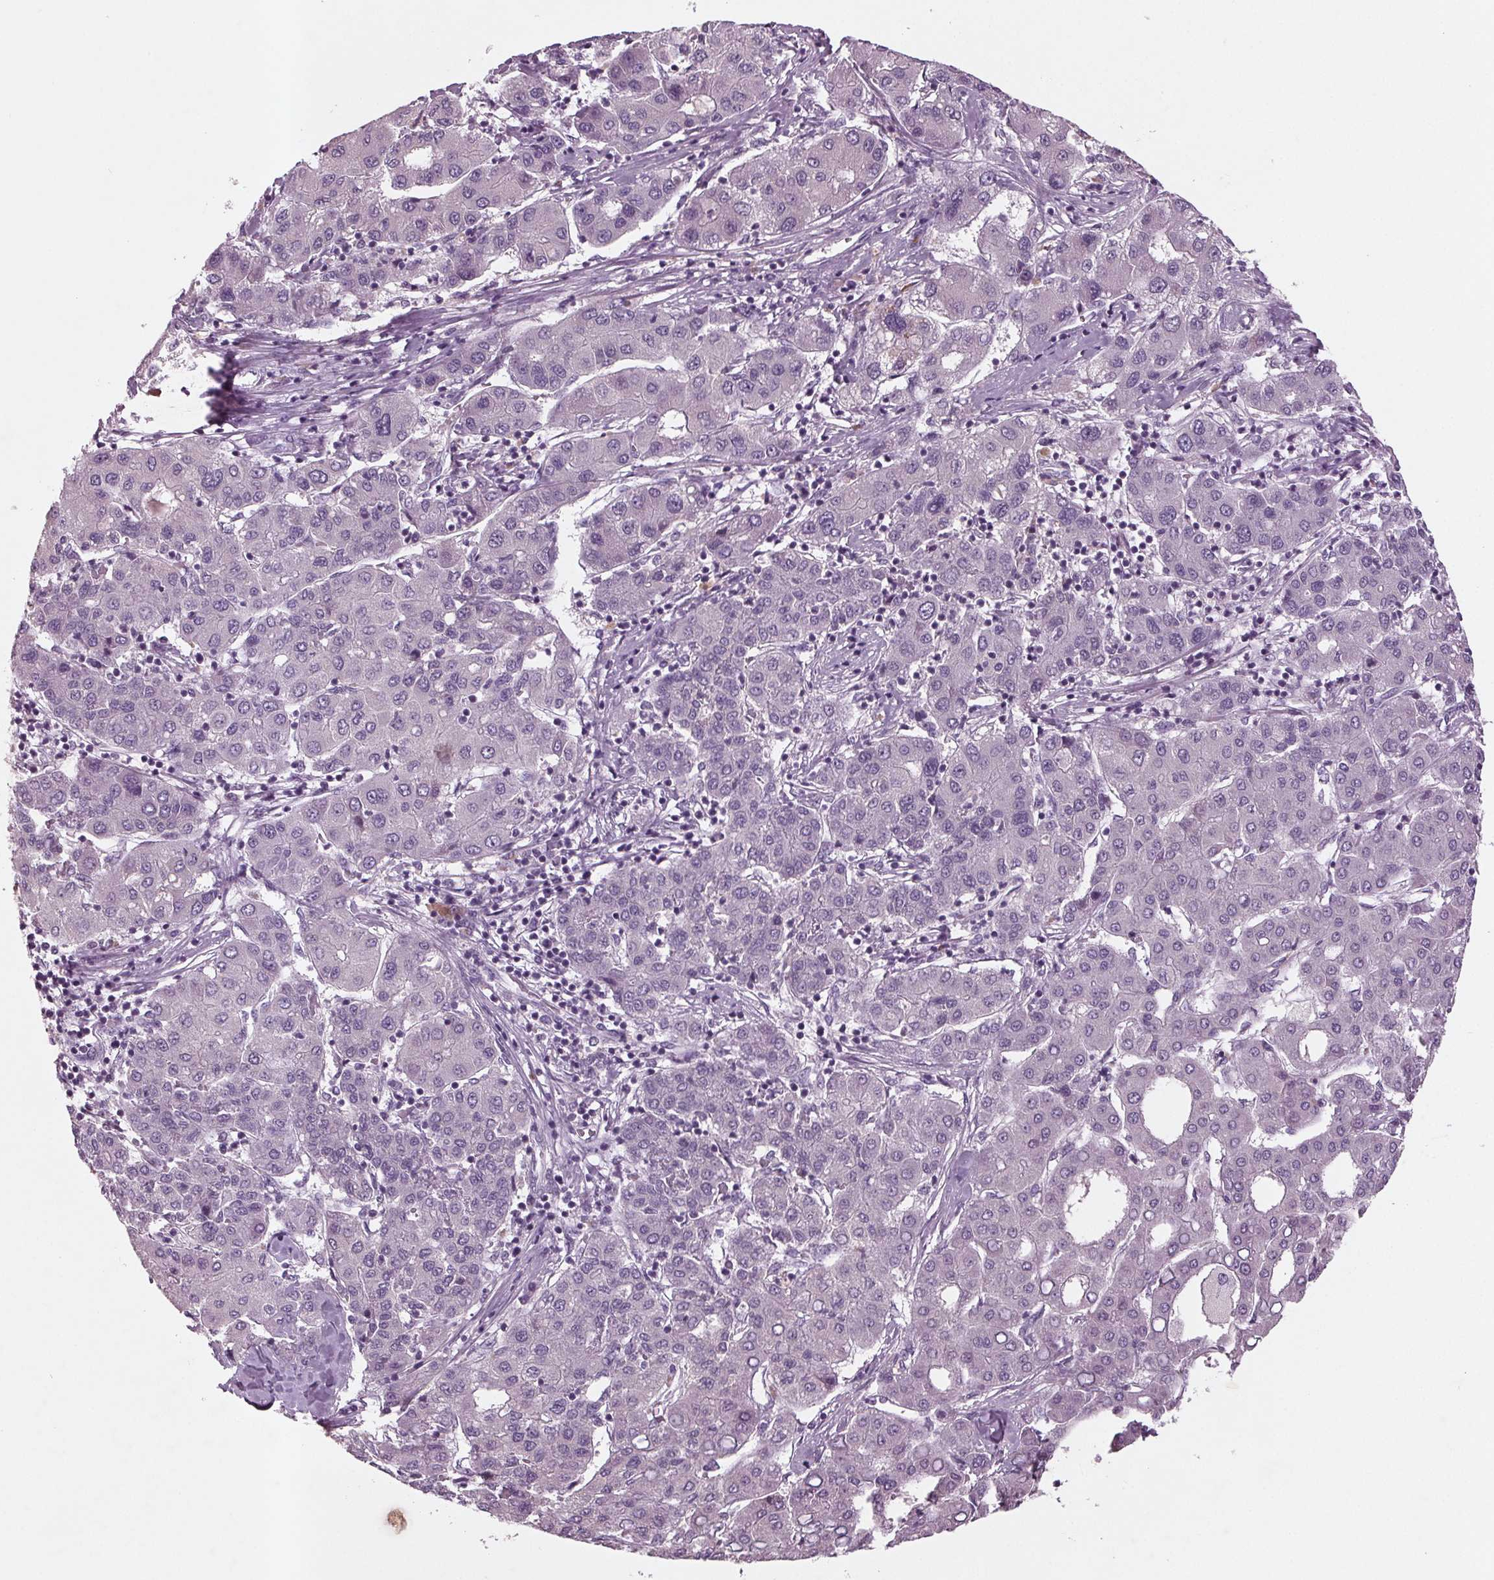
{"staining": {"intensity": "negative", "quantity": "none", "location": "none"}, "tissue": "liver cancer", "cell_type": "Tumor cells", "image_type": "cancer", "snomed": [{"axis": "morphology", "description": "Carcinoma, Hepatocellular, NOS"}, {"axis": "topography", "description": "Liver"}], "caption": "High power microscopy micrograph of an immunohistochemistry photomicrograph of hepatocellular carcinoma (liver), revealing no significant positivity in tumor cells.", "gene": "BHLHE22", "patient": {"sex": "male", "age": 65}}